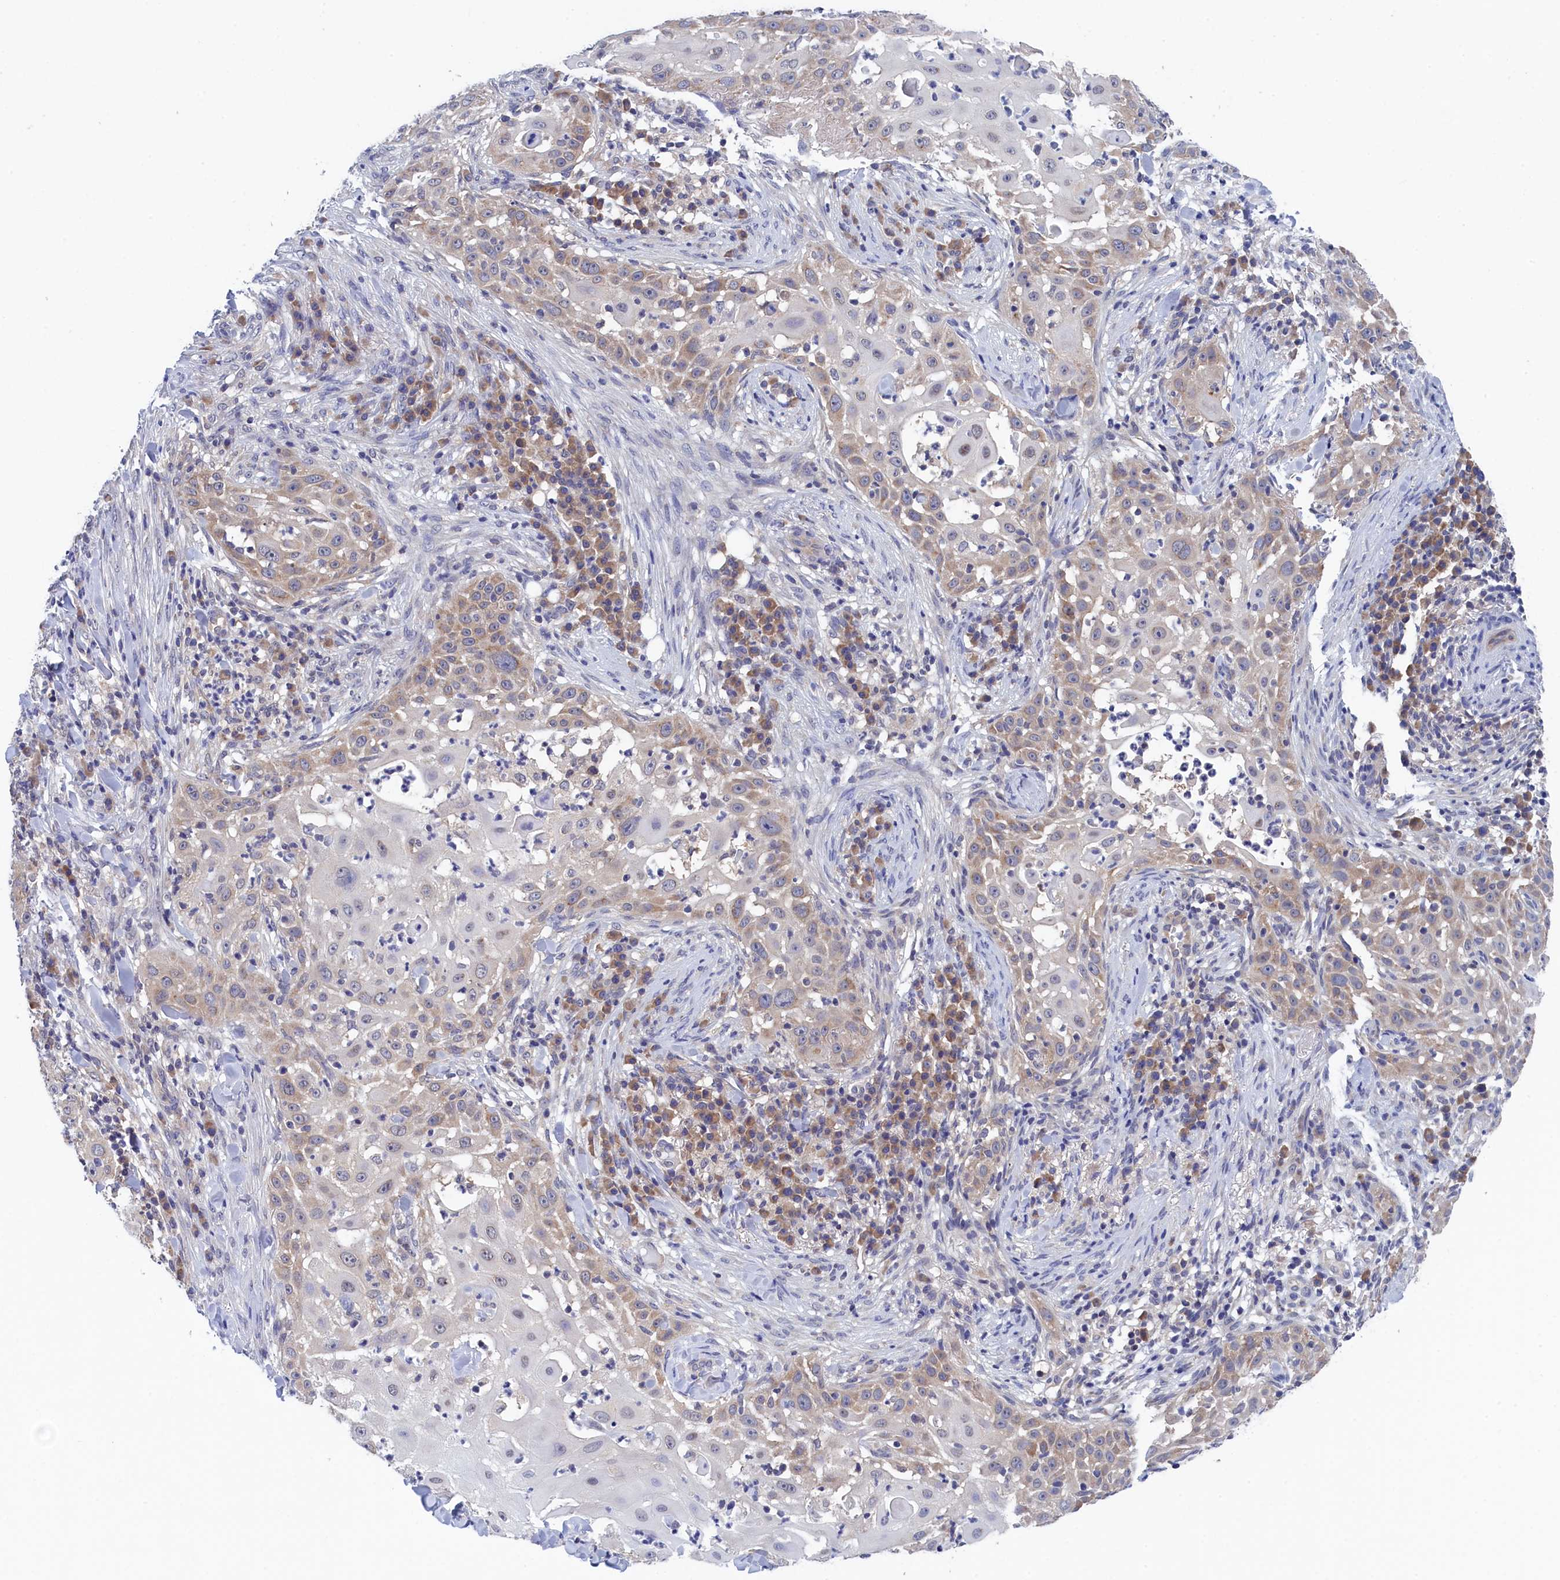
{"staining": {"intensity": "weak", "quantity": "<25%", "location": "cytoplasmic/membranous"}, "tissue": "skin cancer", "cell_type": "Tumor cells", "image_type": "cancer", "snomed": [{"axis": "morphology", "description": "Squamous cell carcinoma, NOS"}, {"axis": "topography", "description": "Skin"}], "caption": "IHC micrograph of human skin squamous cell carcinoma stained for a protein (brown), which demonstrates no positivity in tumor cells.", "gene": "PGP", "patient": {"sex": "female", "age": 44}}